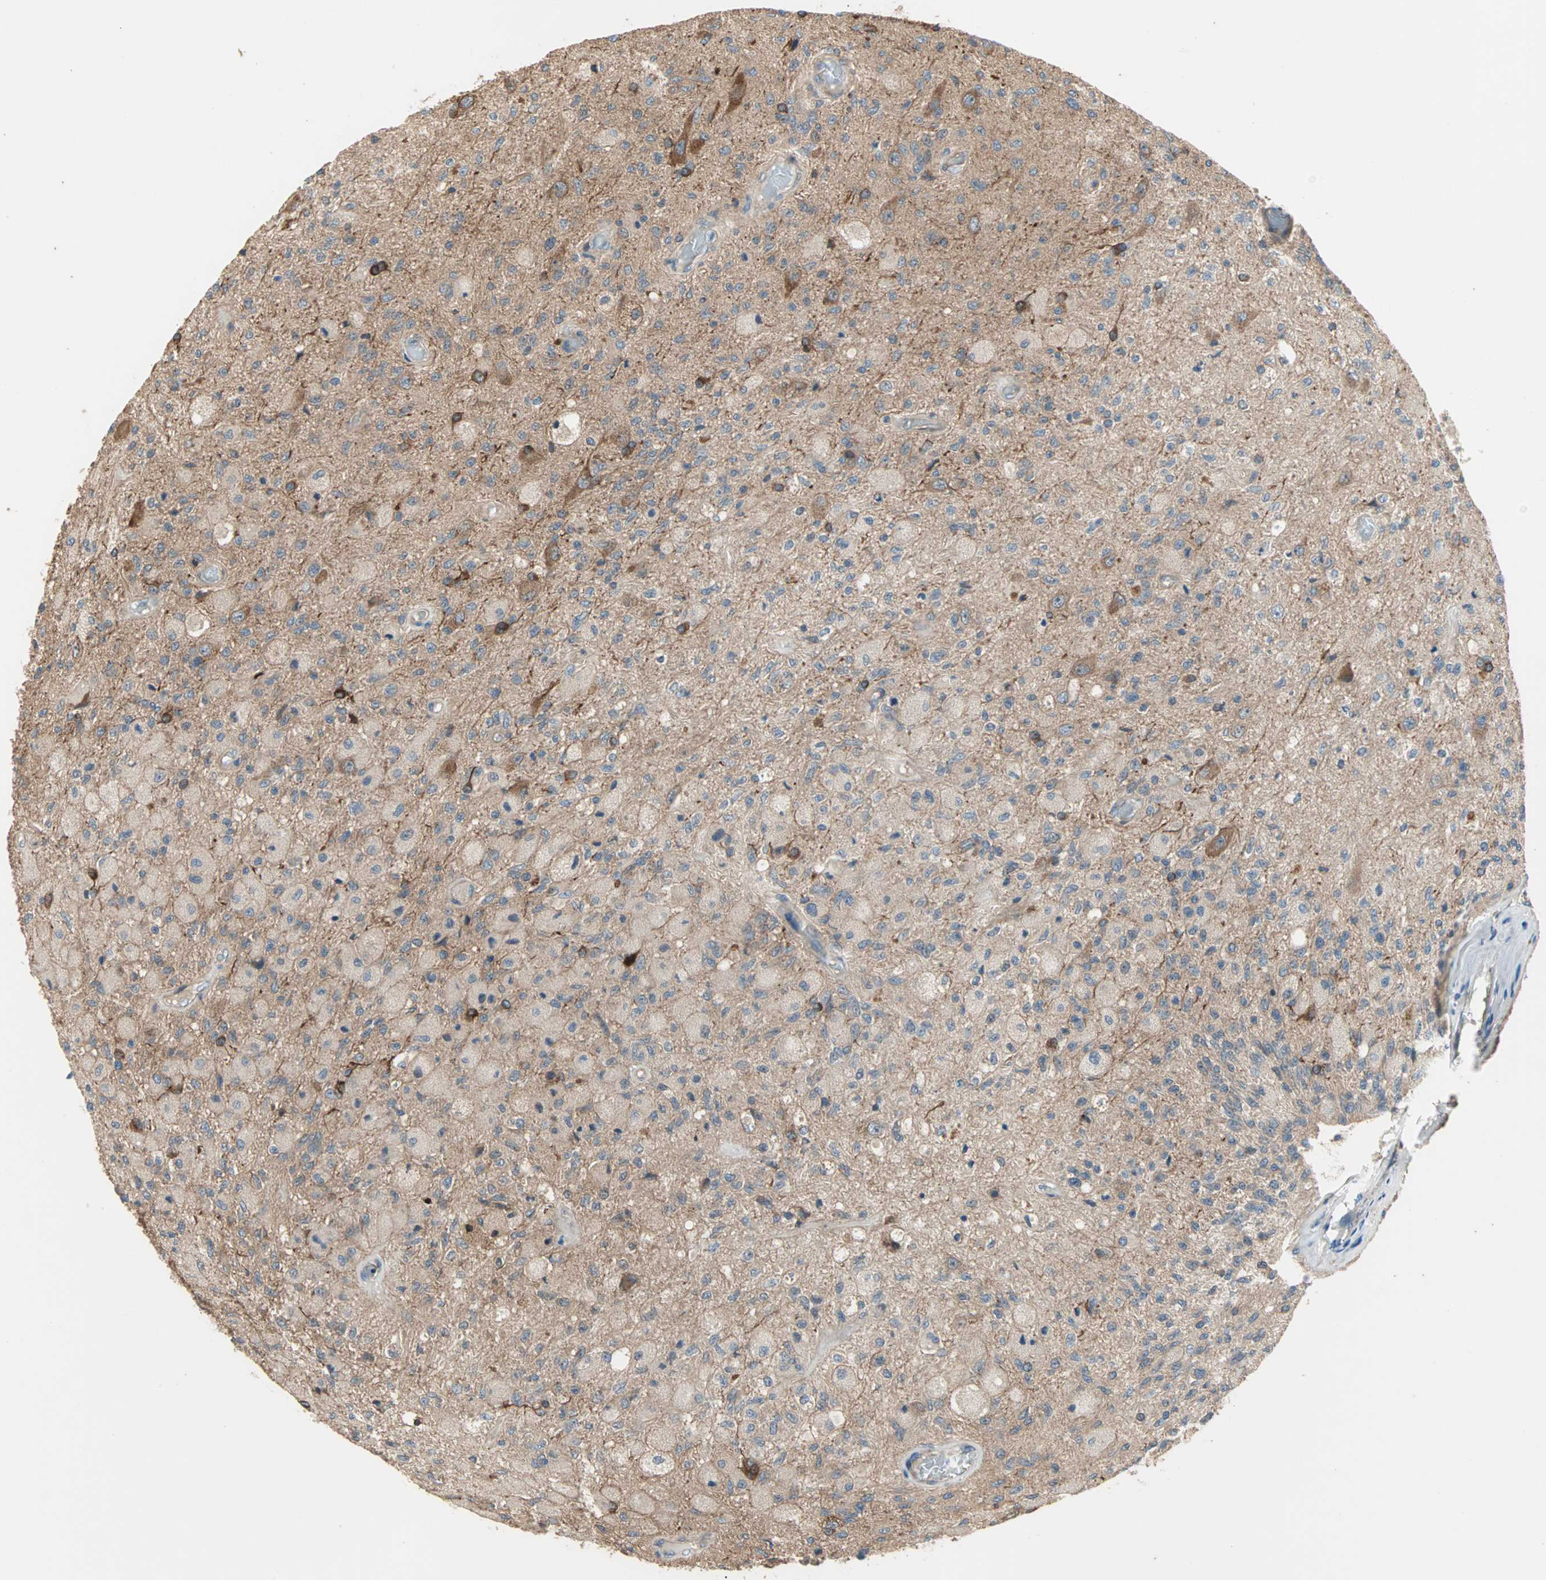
{"staining": {"intensity": "weak", "quantity": "<25%", "location": "cytoplasmic/membranous"}, "tissue": "glioma", "cell_type": "Tumor cells", "image_type": "cancer", "snomed": [{"axis": "morphology", "description": "Normal tissue, NOS"}, {"axis": "morphology", "description": "Glioma, malignant, High grade"}, {"axis": "topography", "description": "Cerebral cortex"}], "caption": "An IHC image of malignant glioma (high-grade) is shown. There is no staining in tumor cells of malignant glioma (high-grade).", "gene": "PDE8A", "patient": {"sex": "male", "age": 77}}